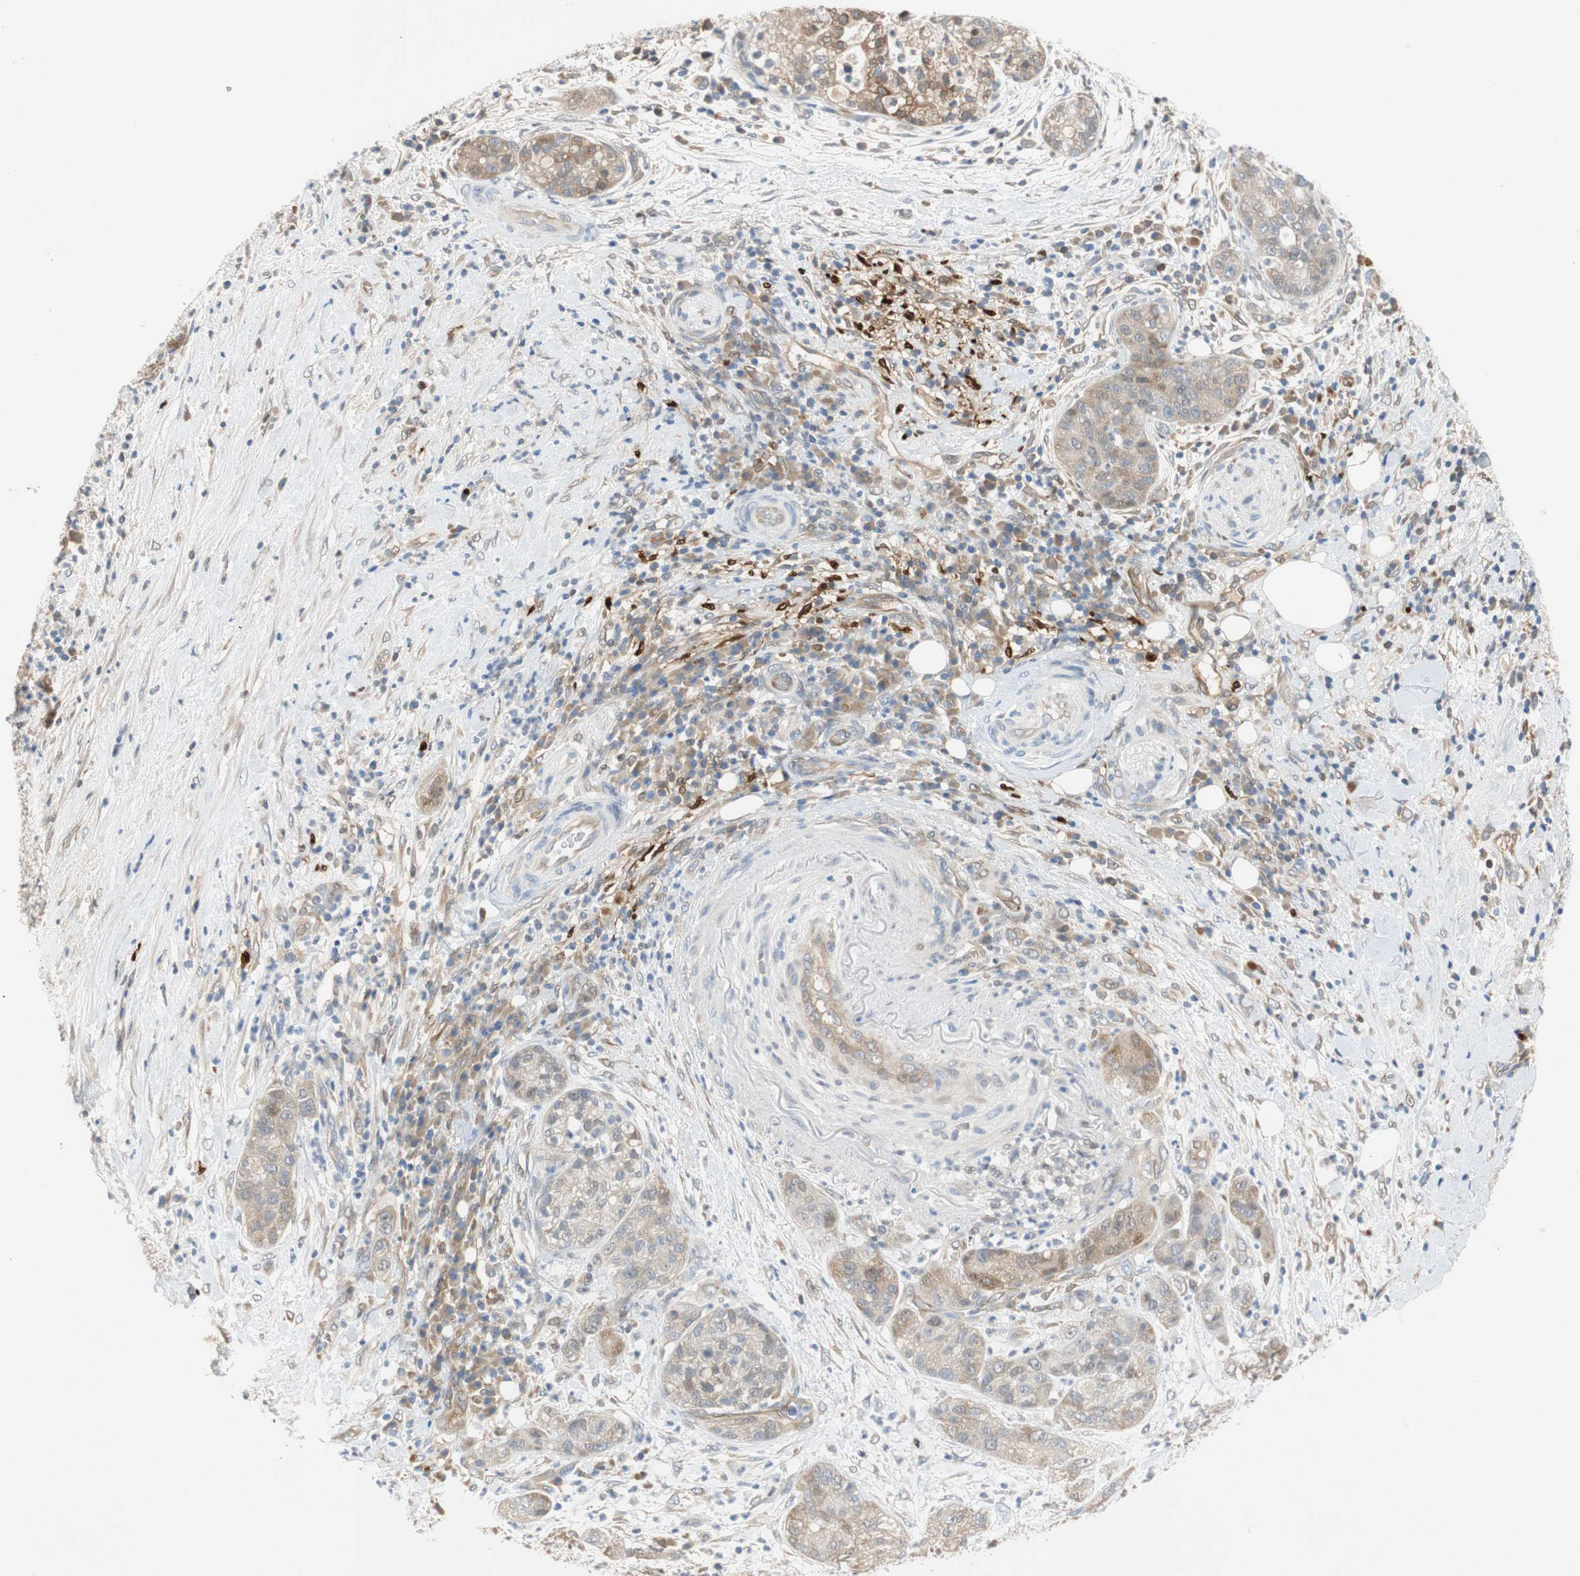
{"staining": {"intensity": "weak", "quantity": "25%-75%", "location": "cytoplasmic/membranous,nuclear"}, "tissue": "pancreatic cancer", "cell_type": "Tumor cells", "image_type": "cancer", "snomed": [{"axis": "morphology", "description": "Adenocarcinoma, NOS"}, {"axis": "topography", "description": "Pancreas"}], "caption": "Pancreatic adenocarcinoma was stained to show a protein in brown. There is low levels of weak cytoplasmic/membranous and nuclear expression in approximately 25%-75% of tumor cells. (Brightfield microscopy of DAB IHC at high magnification).", "gene": "RELB", "patient": {"sex": "female", "age": 78}}